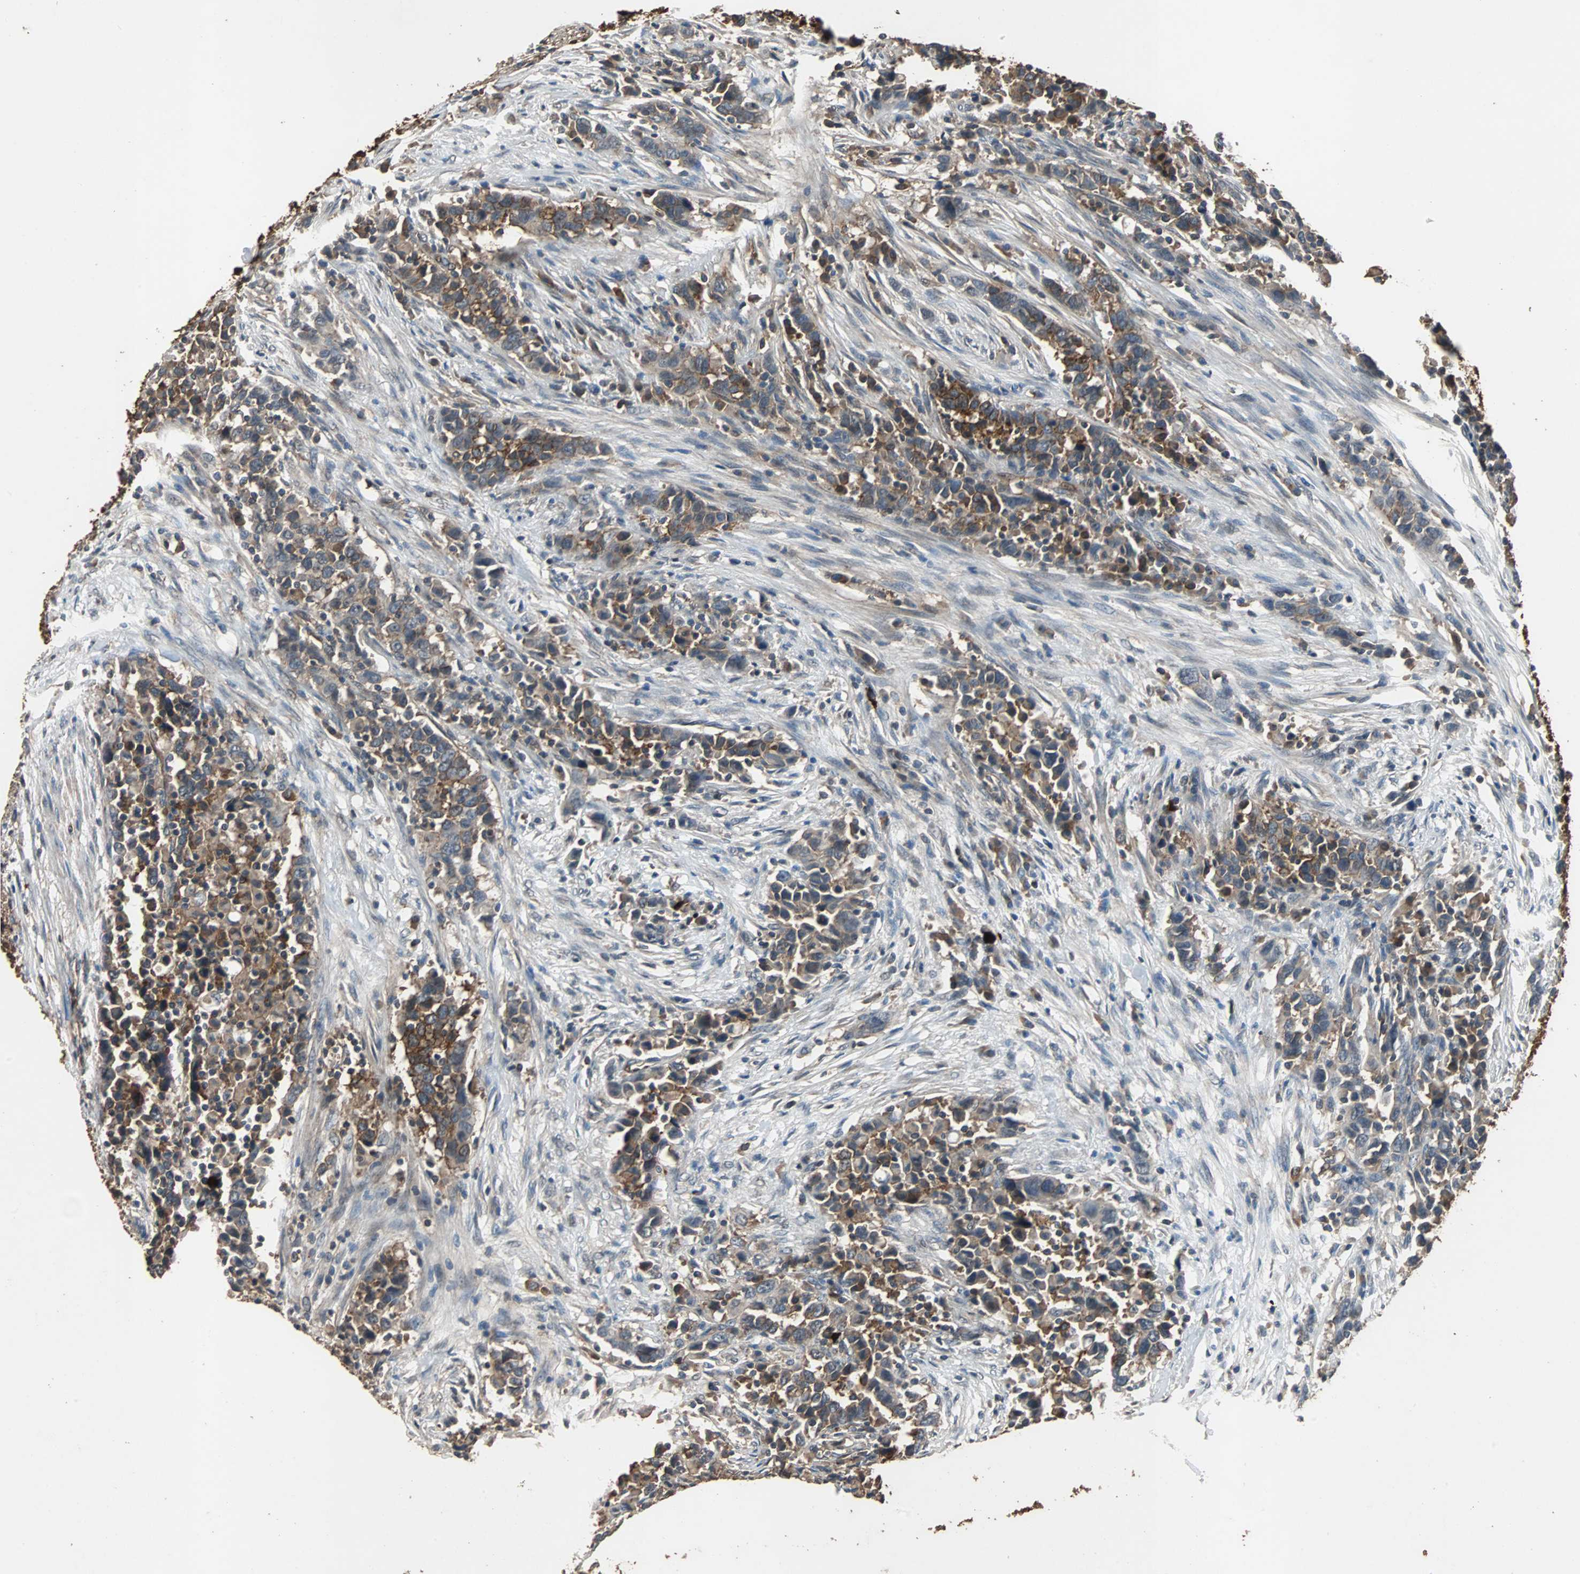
{"staining": {"intensity": "strong", "quantity": ">75%", "location": "cytoplasmic/membranous"}, "tissue": "urothelial cancer", "cell_type": "Tumor cells", "image_type": "cancer", "snomed": [{"axis": "morphology", "description": "Urothelial carcinoma, High grade"}, {"axis": "topography", "description": "Urinary bladder"}], "caption": "Urothelial cancer tissue demonstrates strong cytoplasmic/membranous staining in approximately >75% of tumor cells, visualized by immunohistochemistry.", "gene": "NDRG1", "patient": {"sex": "male", "age": 61}}